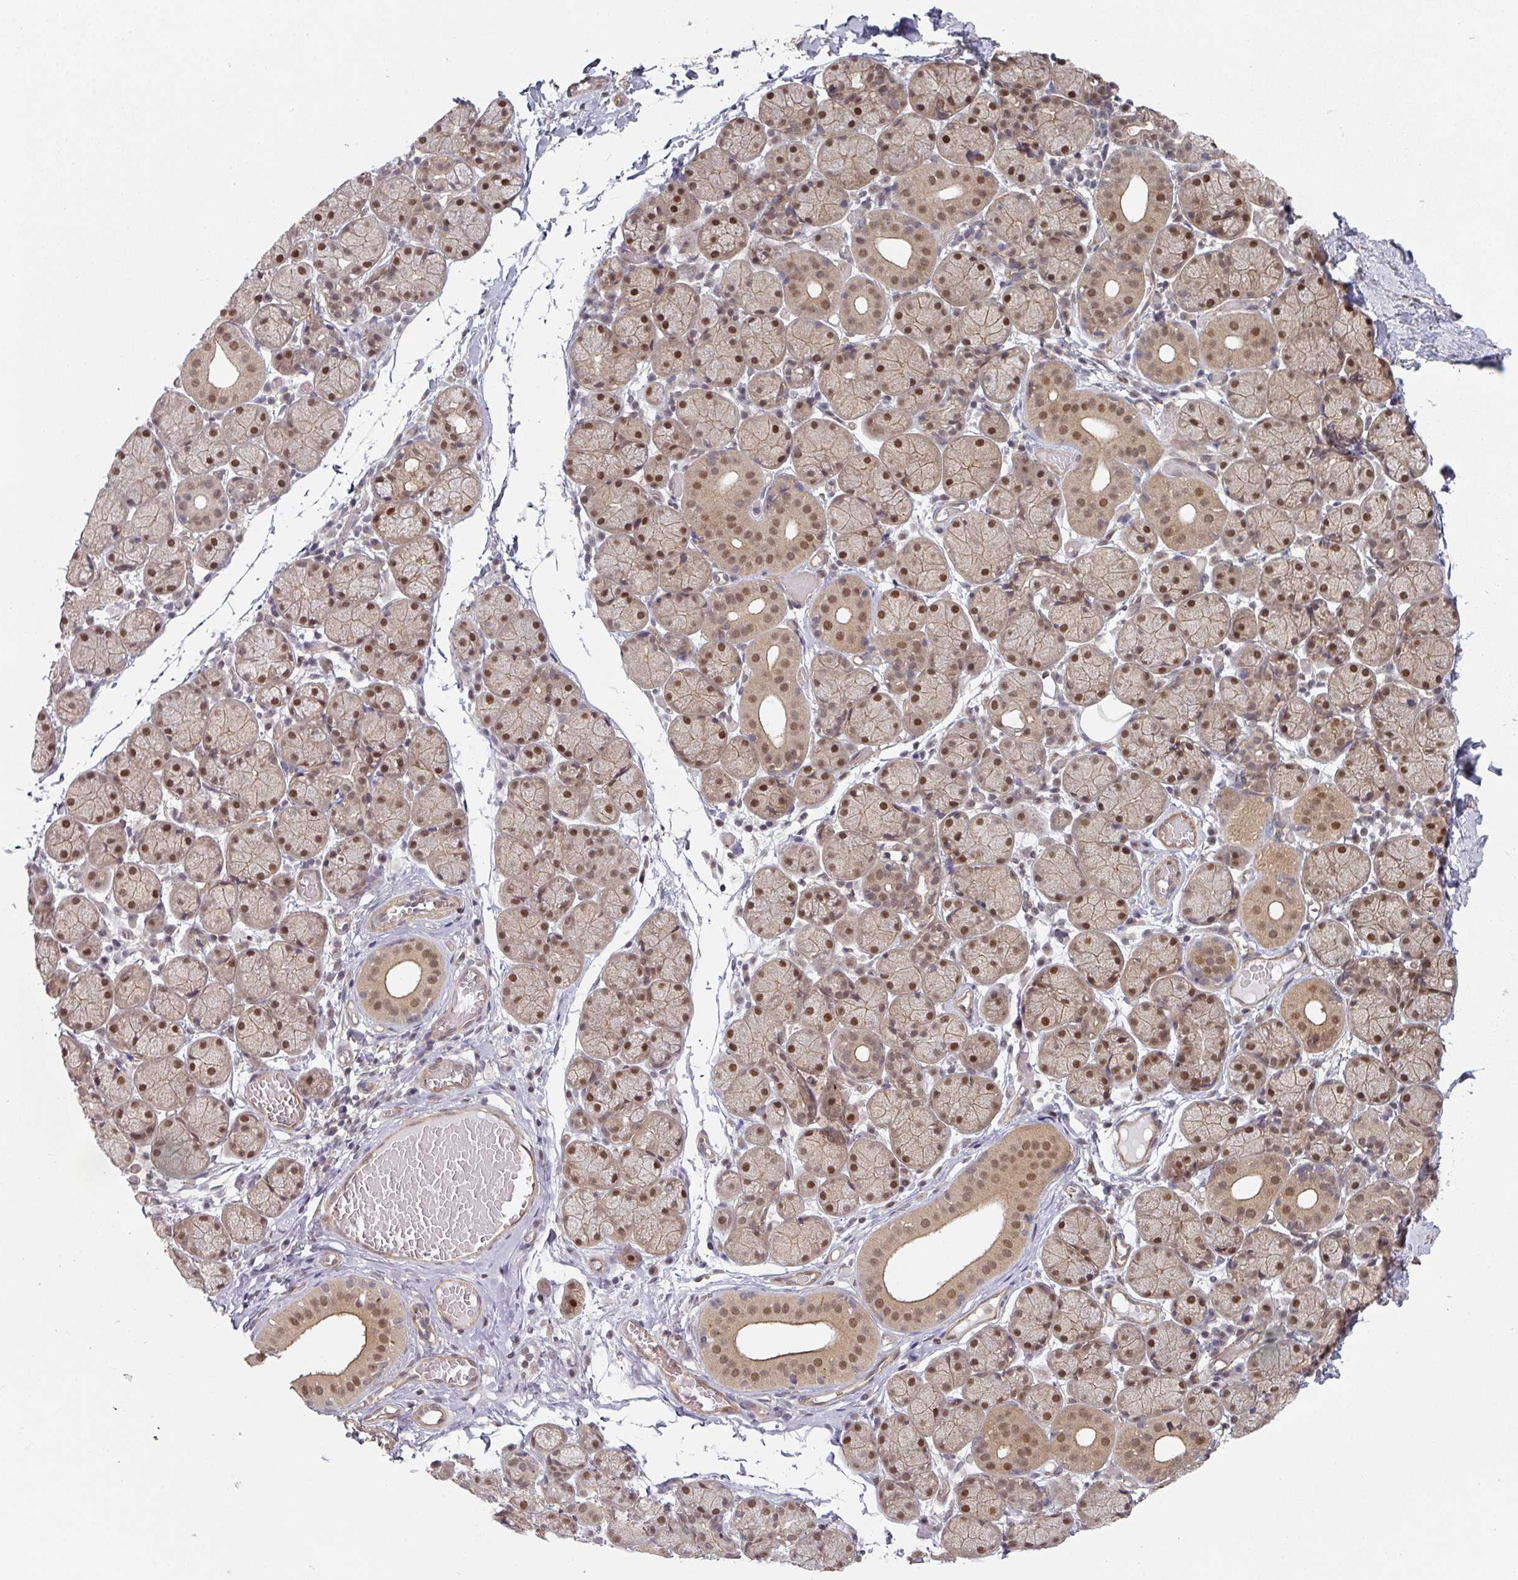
{"staining": {"intensity": "moderate", "quantity": ">75%", "location": "cytoplasmic/membranous,nuclear"}, "tissue": "salivary gland", "cell_type": "Glandular cells", "image_type": "normal", "snomed": [{"axis": "morphology", "description": "Normal tissue, NOS"}, {"axis": "topography", "description": "Salivary gland"}], "caption": "Immunohistochemical staining of unremarkable human salivary gland demonstrates moderate cytoplasmic/membranous,nuclear protein positivity in approximately >75% of glandular cells.", "gene": "PSME3IP1", "patient": {"sex": "female", "age": 24}}